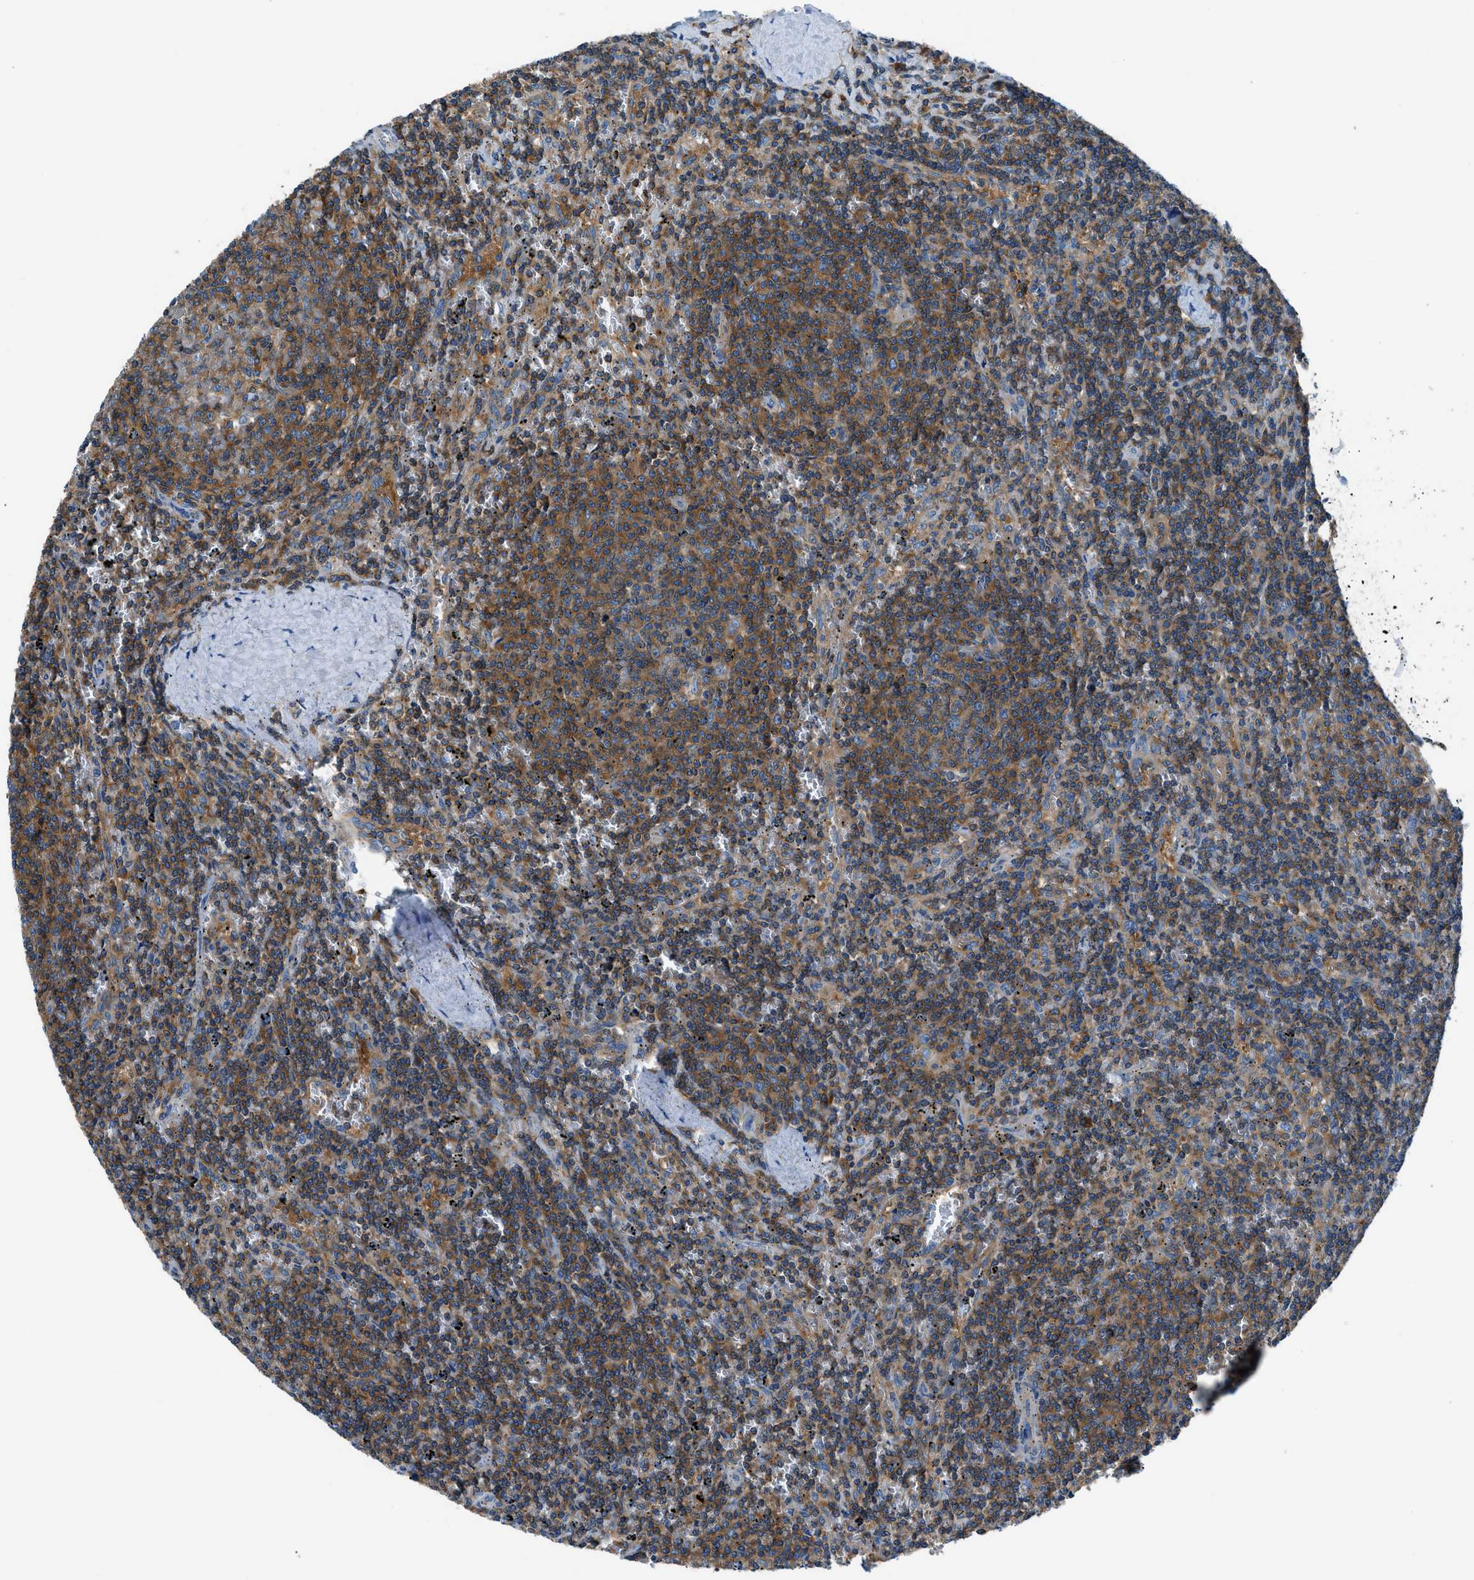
{"staining": {"intensity": "moderate", "quantity": ">75%", "location": "cytoplasmic/membranous"}, "tissue": "lymphoma", "cell_type": "Tumor cells", "image_type": "cancer", "snomed": [{"axis": "morphology", "description": "Malignant lymphoma, non-Hodgkin's type, Low grade"}, {"axis": "topography", "description": "Spleen"}], "caption": "Immunohistochemical staining of human lymphoma demonstrates moderate cytoplasmic/membranous protein staining in about >75% of tumor cells.", "gene": "SARS1", "patient": {"sex": "female", "age": 50}}